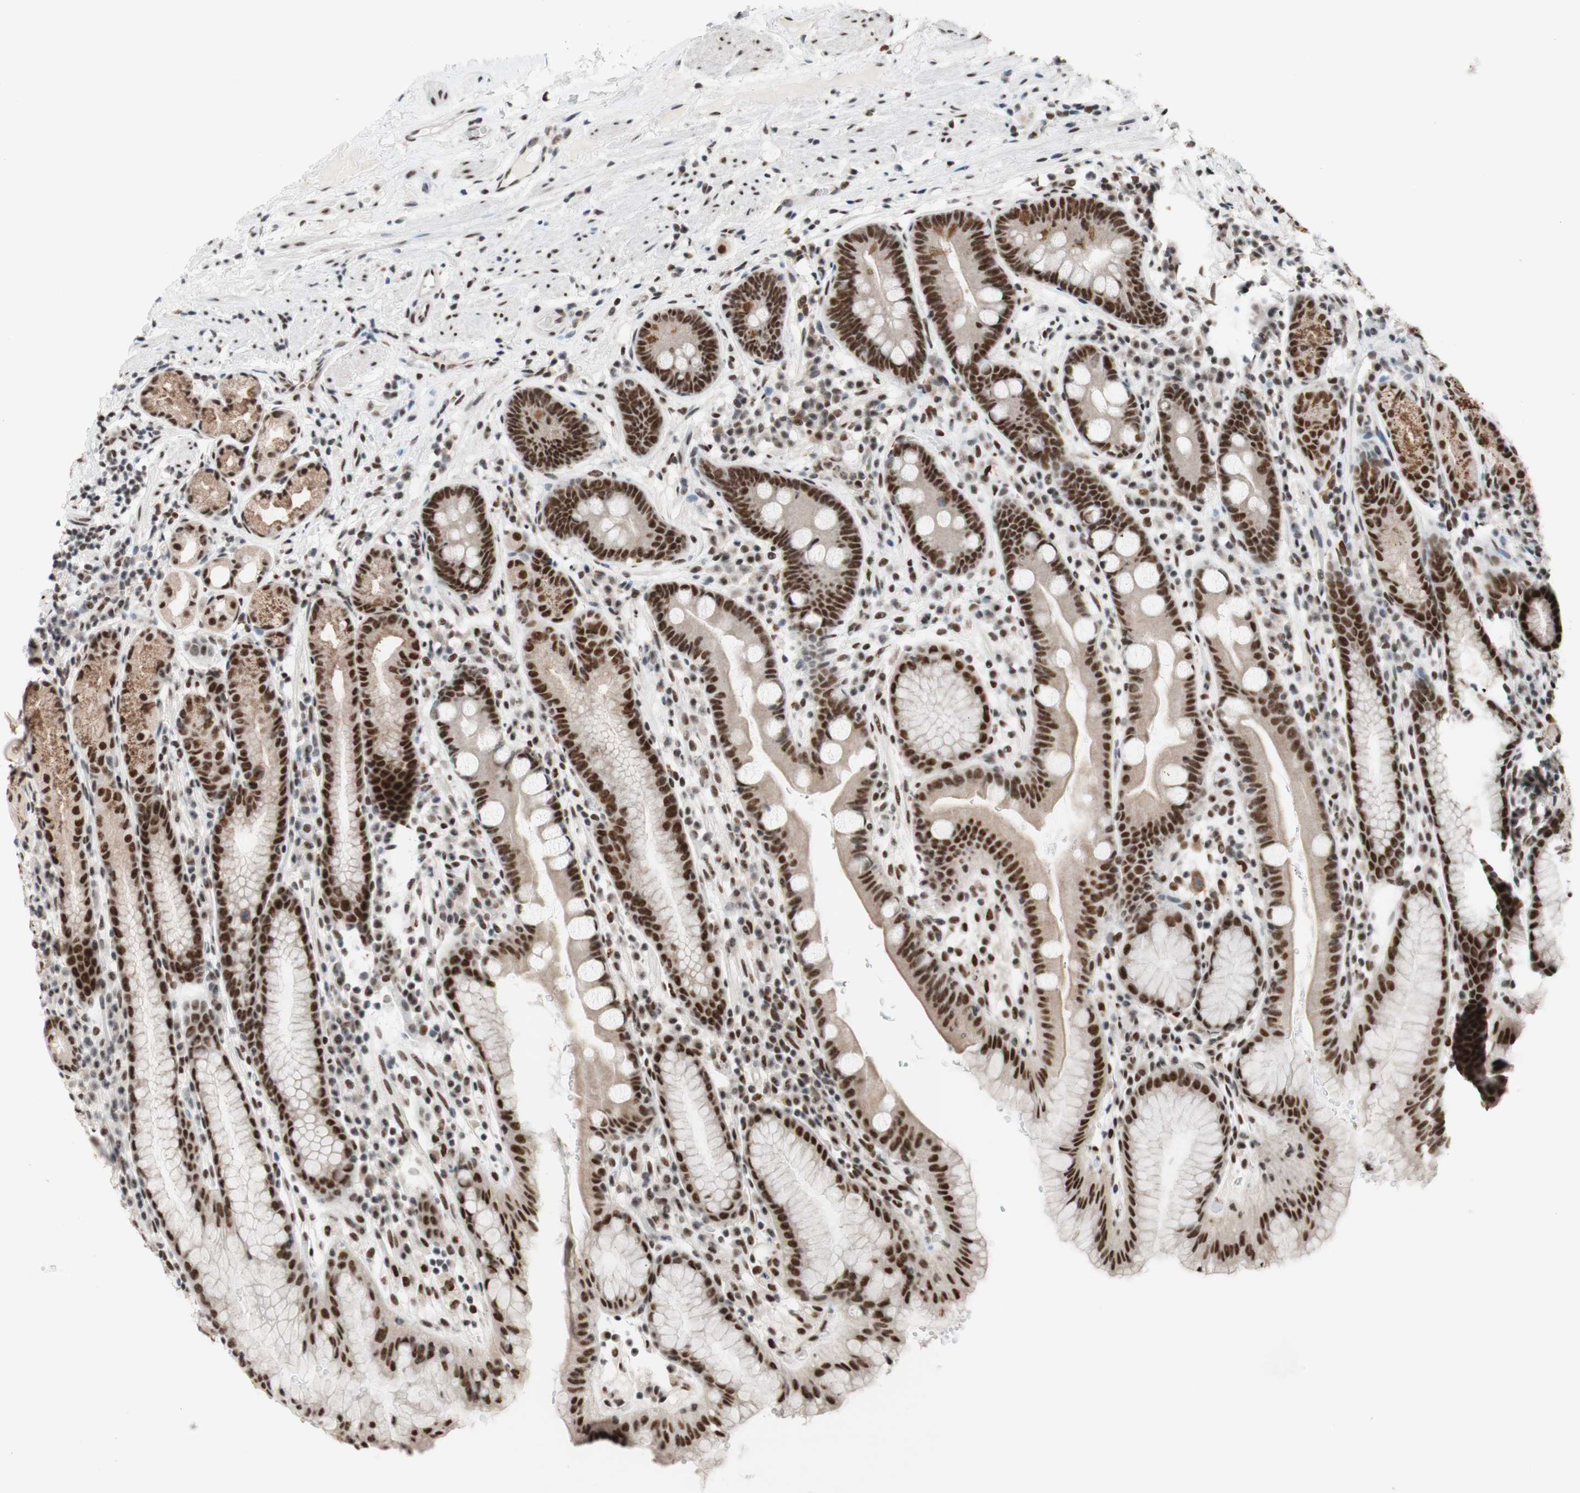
{"staining": {"intensity": "strong", "quantity": ">75%", "location": "nuclear"}, "tissue": "stomach", "cell_type": "Glandular cells", "image_type": "normal", "snomed": [{"axis": "morphology", "description": "Normal tissue, NOS"}, {"axis": "topography", "description": "Stomach, lower"}], "caption": "DAB immunohistochemical staining of normal stomach demonstrates strong nuclear protein staining in about >75% of glandular cells.", "gene": "PRPF19", "patient": {"sex": "male", "age": 52}}